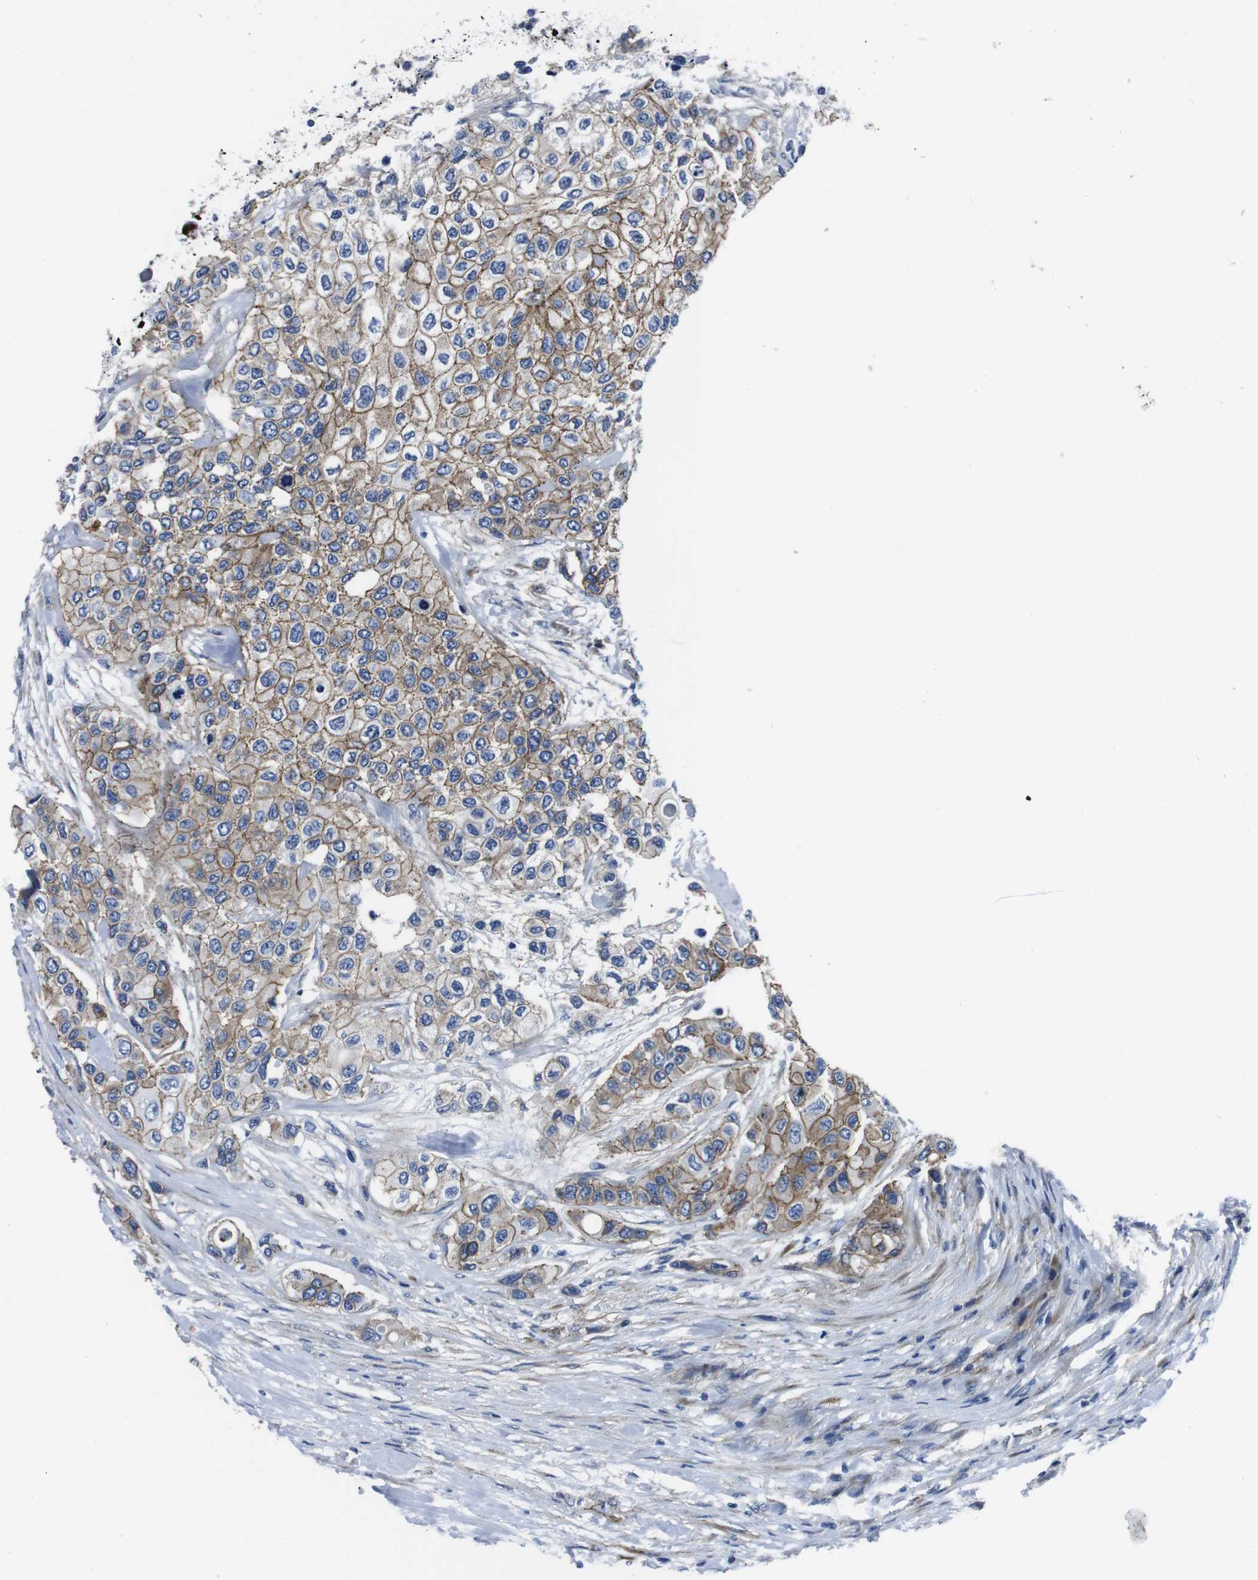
{"staining": {"intensity": "moderate", "quantity": ">75%", "location": "cytoplasmic/membranous"}, "tissue": "urothelial cancer", "cell_type": "Tumor cells", "image_type": "cancer", "snomed": [{"axis": "morphology", "description": "Urothelial carcinoma, High grade"}, {"axis": "topography", "description": "Urinary bladder"}], "caption": "A brown stain highlights moderate cytoplasmic/membranous staining of a protein in human urothelial cancer tumor cells. Using DAB (brown) and hematoxylin (blue) stains, captured at high magnification using brightfield microscopy.", "gene": "NUMB", "patient": {"sex": "female", "age": 56}}